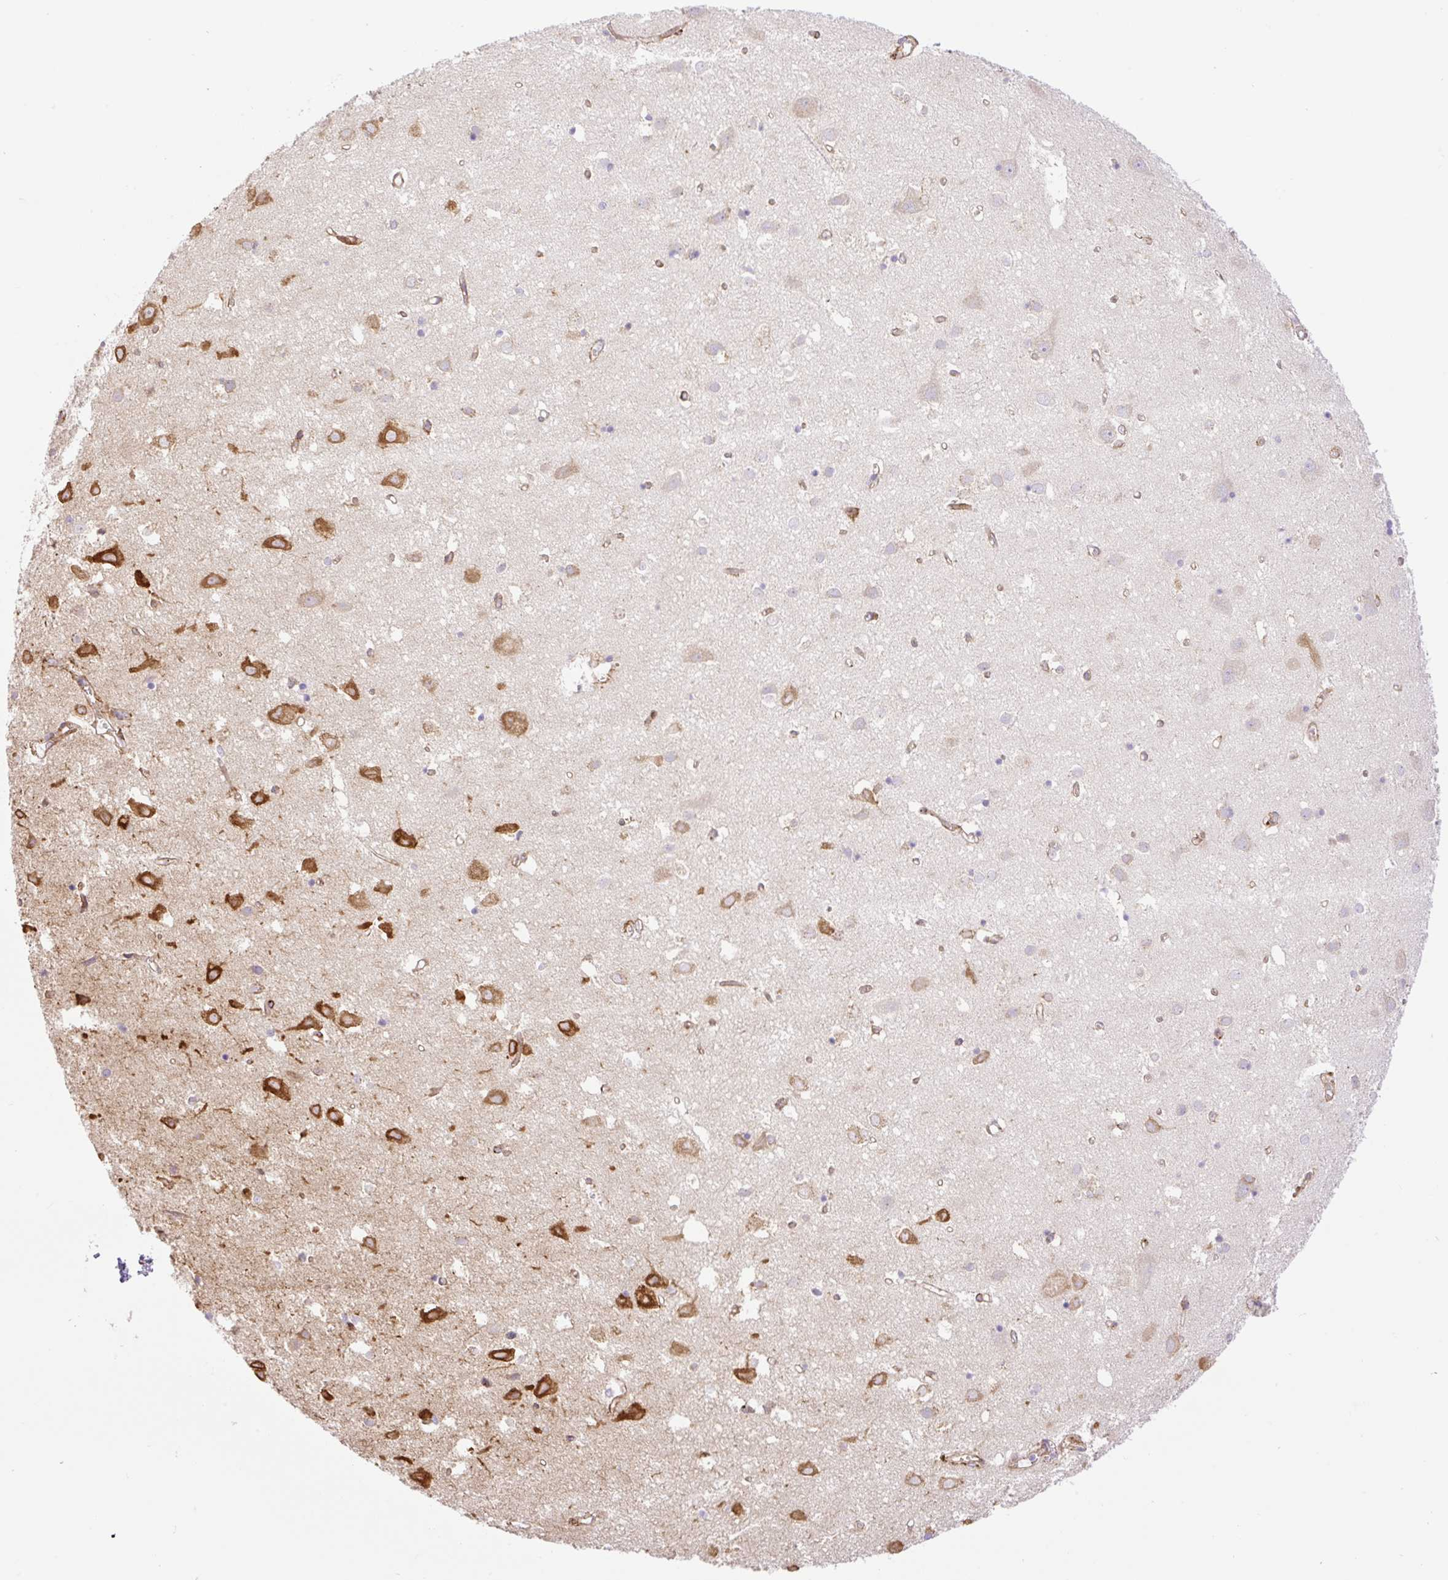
{"staining": {"intensity": "weak", "quantity": "25%-75%", "location": "cytoplasmic/membranous"}, "tissue": "cerebral cortex", "cell_type": "Endothelial cells", "image_type": "normal", "snomed": [{"axis": "morphology", "description": "Normal tissue, NOS"}, {"axis": "topography", "description": "Cerebral cortex"}], "caption": "The micrograph demonstrates immunohistochemical staining of benign cerebral cortex. There is weak cytoplasmic/membranous expression is seen in approximately 25%-75% of endothelial cells.", "gene": "RAB30", "patient": {"sex": "male", "age": 70}}